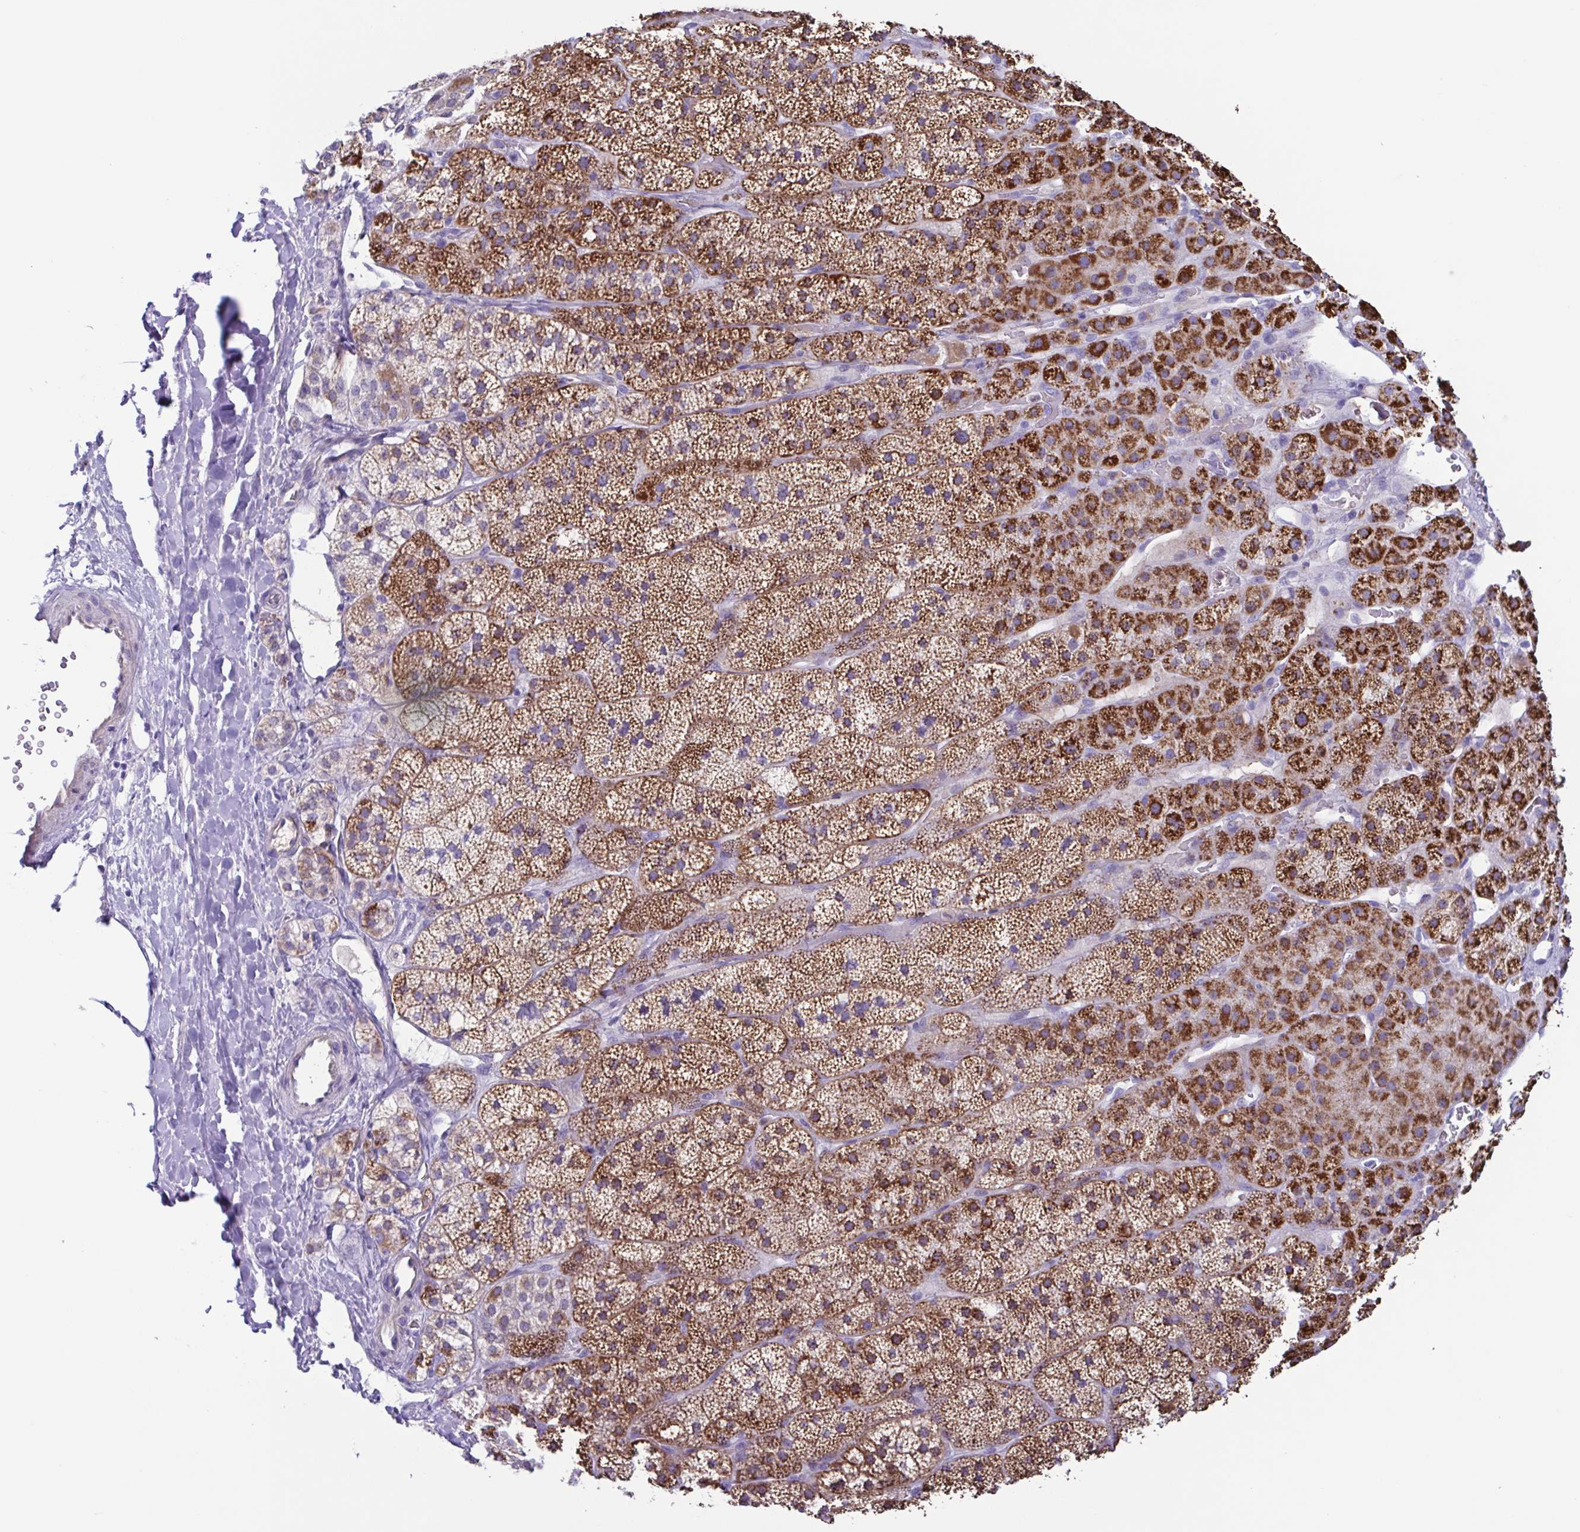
{"staining": {"intensity": "strong", "quantity": ">75%", "location": "cytoplasmic/membranous"}, "tissue": "adrenal gland", "cell_type": "Glandular cells", "image_type": "normal", "snomed": [{"axis": "morphology", "description": "Normal tissue, NOS"}, {"axis": "topography", "description": "Adrenal gland"}], "caption": "A histopathology image showing strong cytoplasmic/membranous positivity in approximately >75% of glandular cells in unremarkable adrenal gland, as visualized by brown immunohistochemical staining.", "gene": "CYP11B1", "patient": {"sex": "male", "age": 57}}